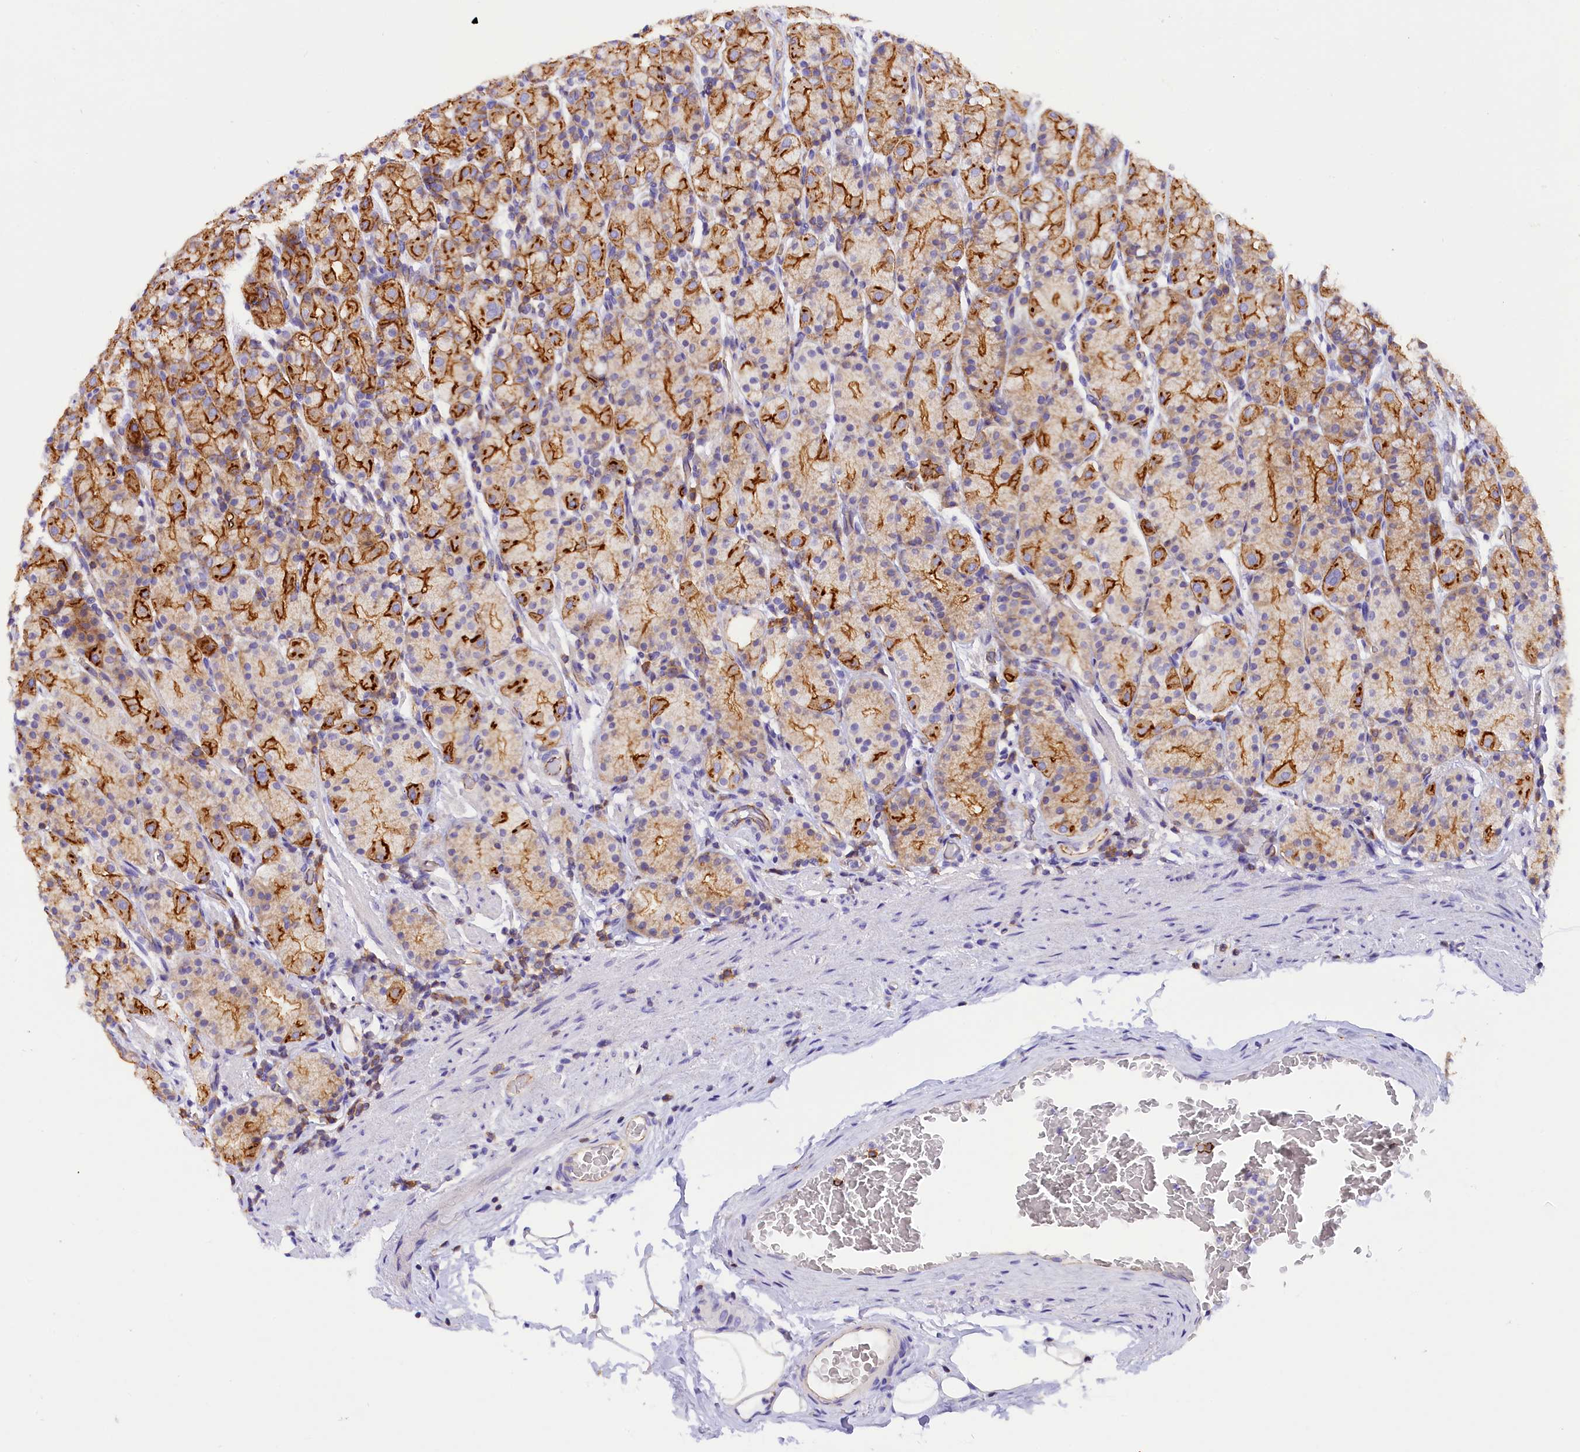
{"staining": {"intensity": "strong", "quantity": ">75%", "location": "cytoplasmic/membranous"}, "tissue": "stomach", "cell_type": "Glandular cells", "image_type": "normal", "snomed": [{"axis": "morphology", "description": "Normal tissue, NOS"}, {"axis": "topography", "description": "Stomach, upper"}, {"axis": "topography", "description": "Stomach, lower"}, {"axis": "topography", "description": "Small intestine"}], "caption": "A brown stain highlights strong cytoplasmic/membranous positivity of a protein in glandular cells of benign human stomach.", "gene": "FAM193A", "patient": {"sex": "male", "age": 68}}